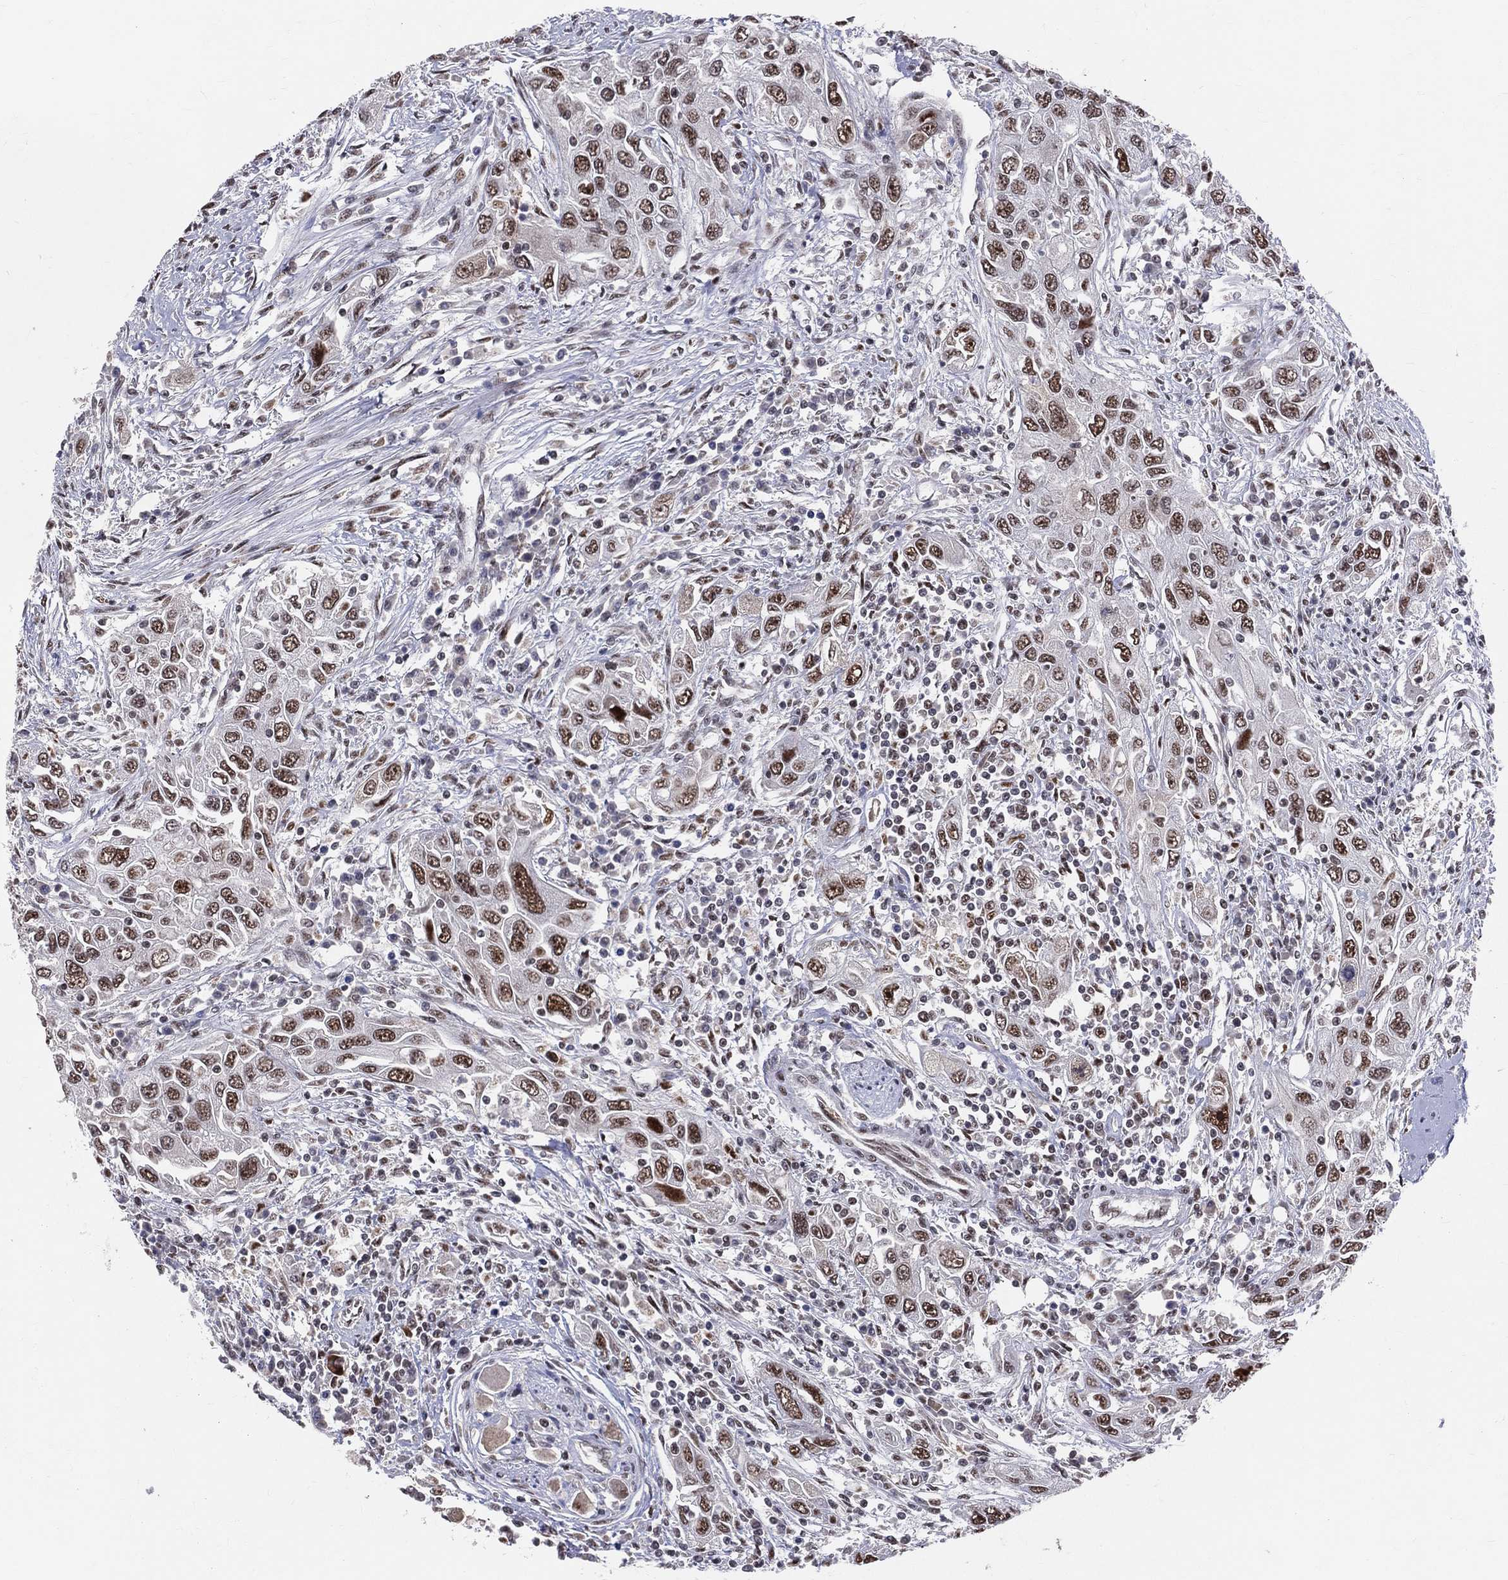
{"staining": {"intensity": "strong", "quantity": ">75%", "location": "nuclear"}, "tissue": "urothelial cancer", "cell_type": "Tumor cells", "image_type": "cancer", "snomed": [{"axis": "morphology", "description": "Urothelial carcinoma, High grade"}, {"axis": "topography", "description": "Urinary bladder"}], "caption": "Urothelial cancer was stained to show a protein in brown. There is high levels of strong nuclear expression in approximately >75% of tumor cells.", "gene": "CDK7", "patient": {"sex": "male", "age": 76}}